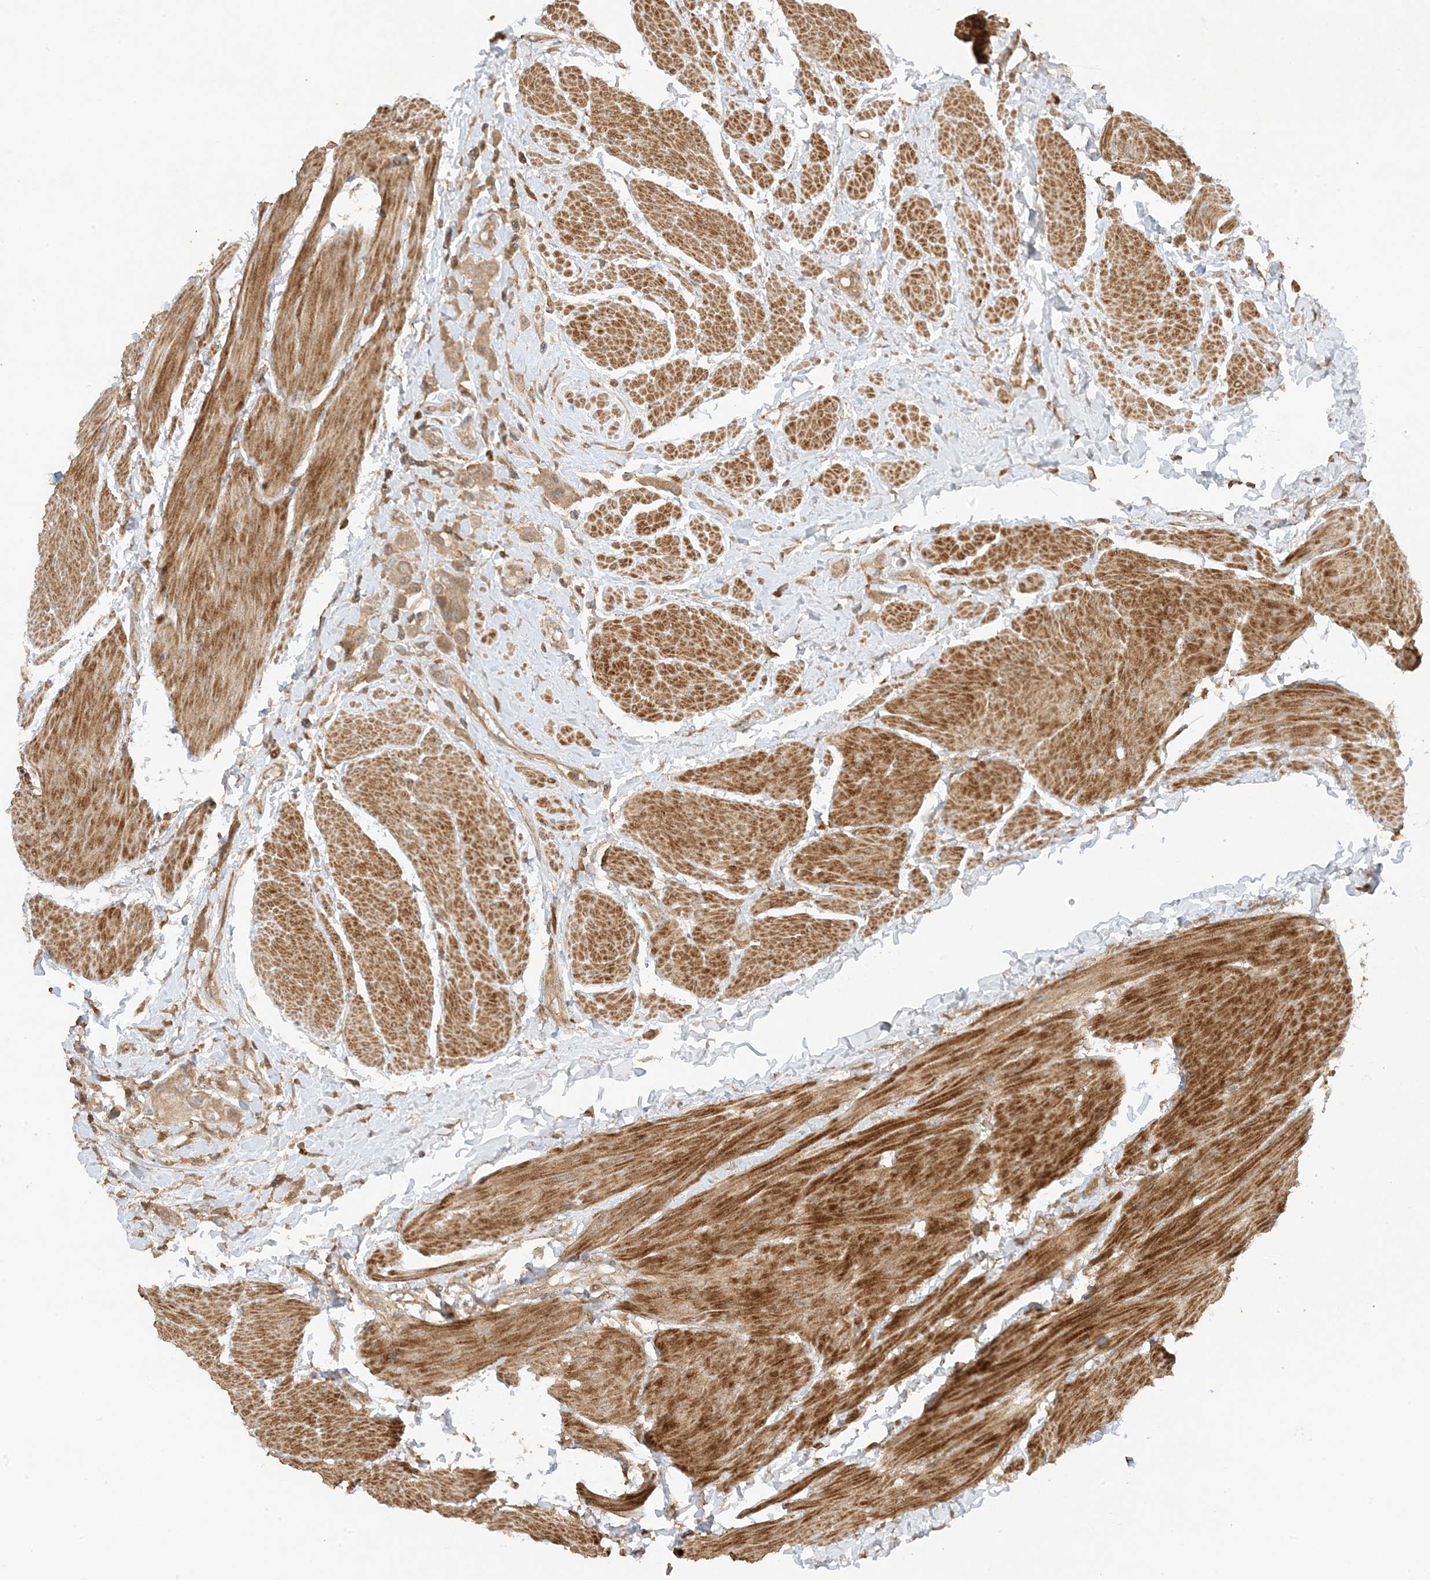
{"staining": {"intensity": "weak", "quantity": ">75%", "location": "cytoplasmic/membranous"}, "tissue": "urothelial cancer", "cell_type": "Tumor cells", "image_type": "cancer", "snomed": [{"axis": "morphology", "description": "Urothelial carcinoma, High grade"}, {"axis": "topography", "description": "Urinary bladder"}], "caption": "High-magnification brightfield microscopy of urothelial cancer stained with DAB (brown) and counterstained with hematoxylin (blue). tumor cells exhibit weak cytoplasmic/membranous staining is present in approximately>75% of cells. (Brightfield microscopy of DAB IHC at high magnification).", "gene": "XRN1", "patient": {"sex": "male", "age": 50}}